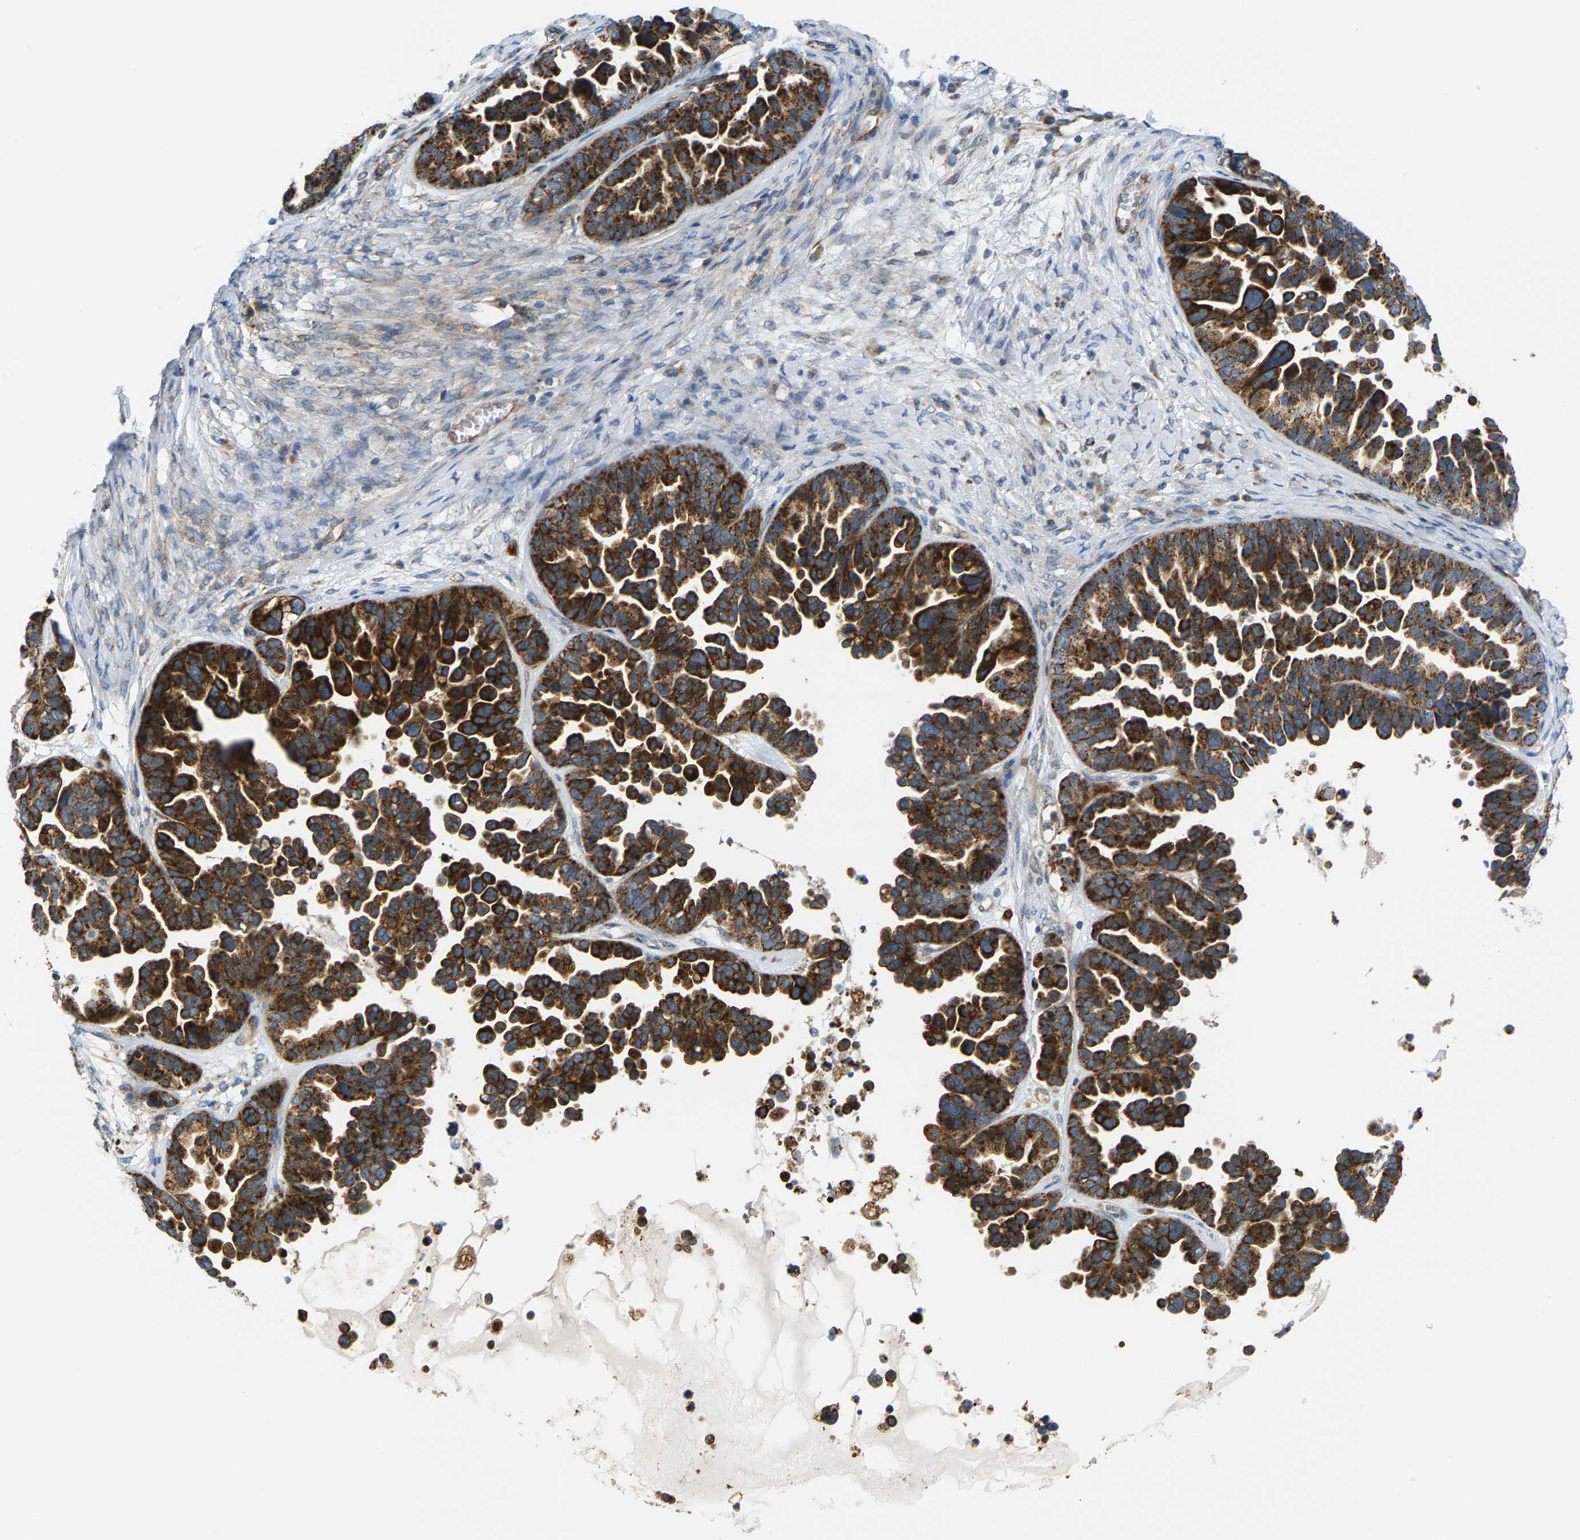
{"staining": {"intensity": "strong", "quantity": ">75%", "location": "cytoplasmic/membranous"}, "tissue": "ovarian cancer", "cell_type": "Tumor cells", "image_type": "cancer", "snomed": [{"axis": "morphology", "description": "Cystadenocarcinoma, serous, NOS"}, {"axis": "topography", "description": "Ovary"}], "caption": "Strong cytoplasmic/membranous protein expression is identified in about >75% of tumor cells in ovarian cancer (serous cystadenocarcinoma).", "gene": "PDCL", "patient": {"sex": "female", "age": 56}}